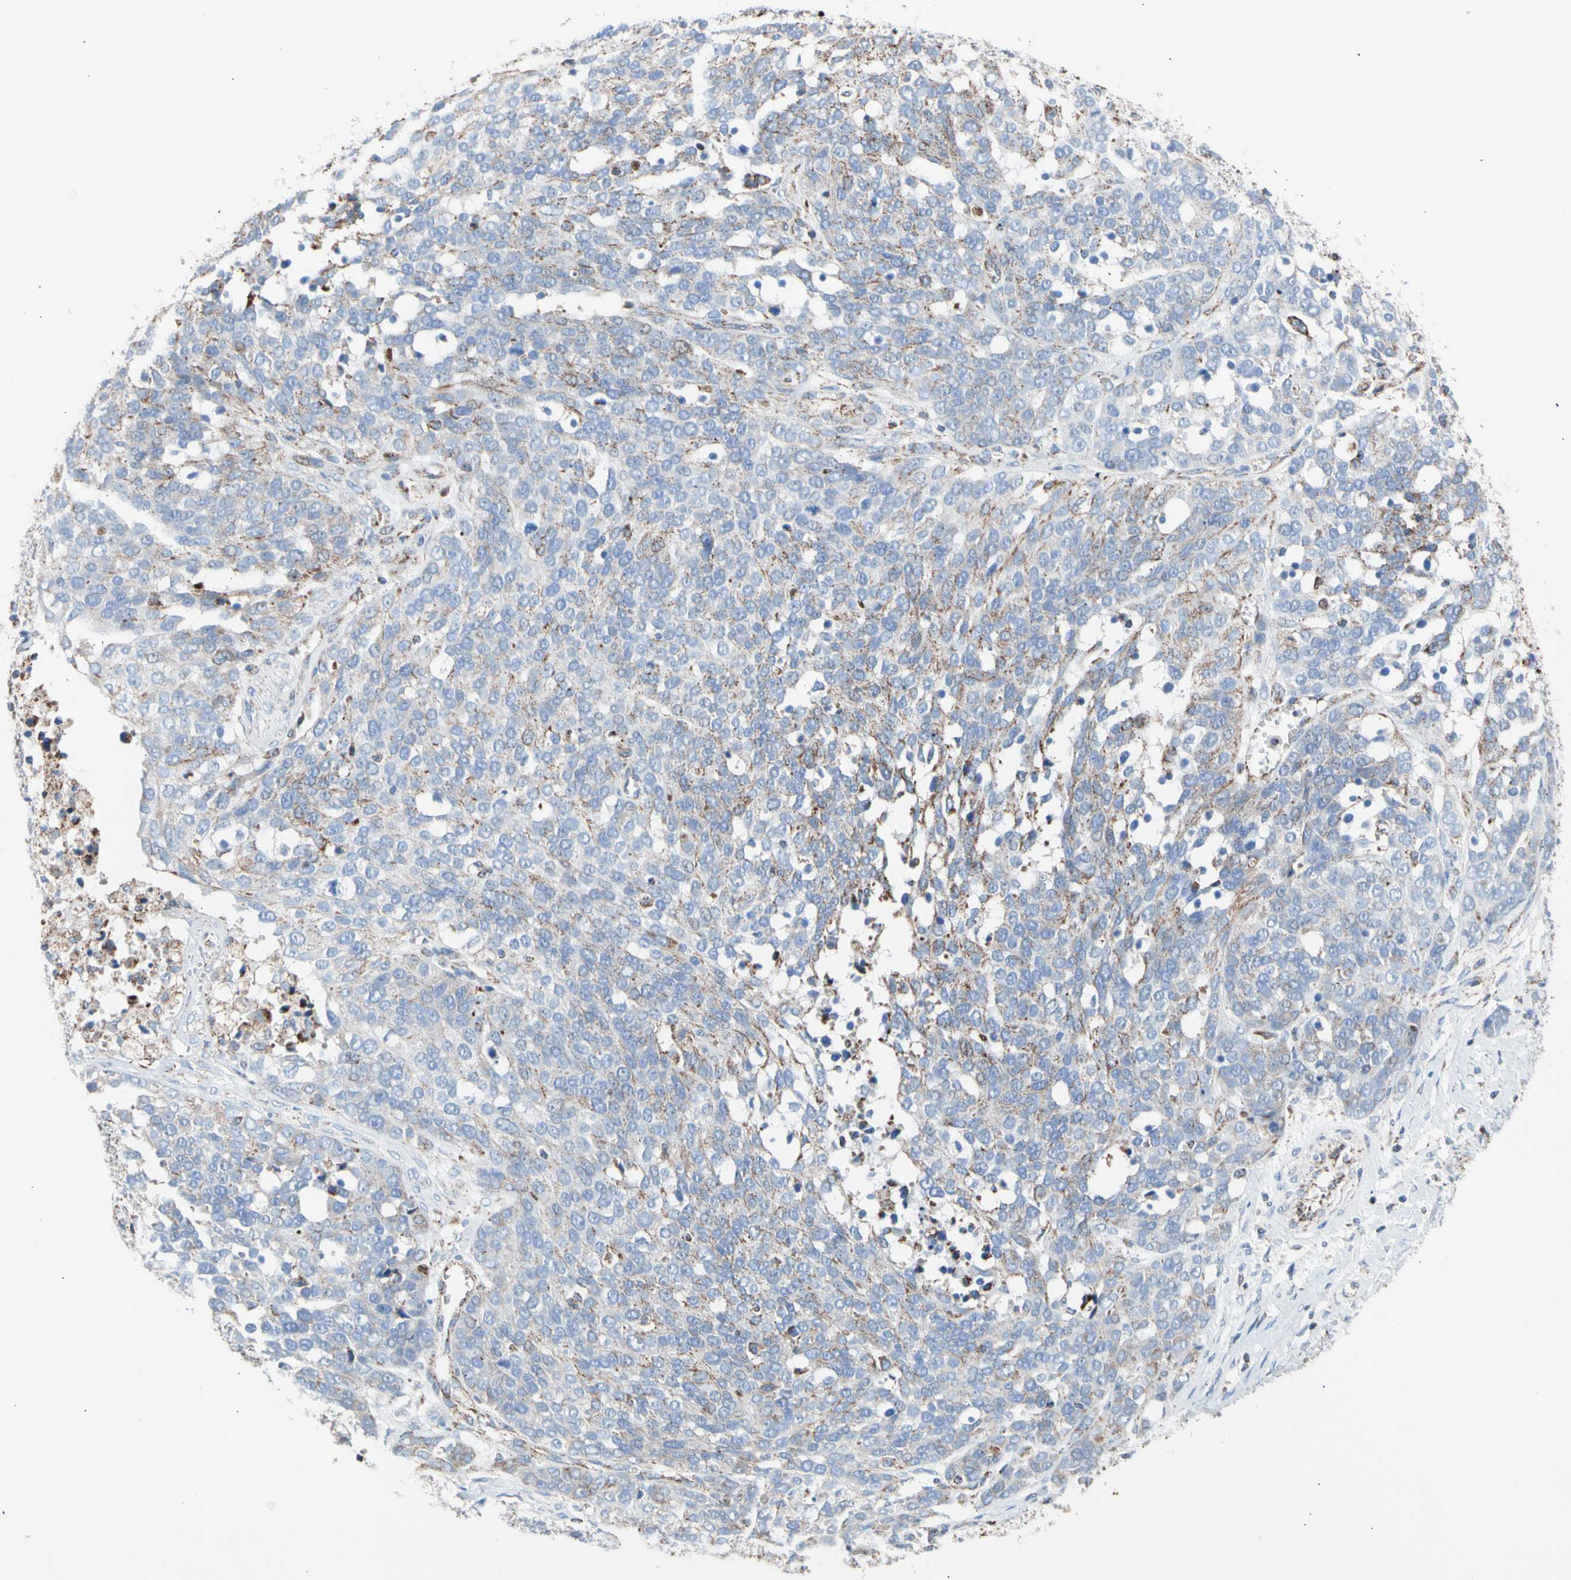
{"staining": {"intensity": "moderate", "quantity": "<25%", "location": "cytoplasmic/membranous"}, "tissue": "ovarian cancer", "cell_type": "Tumor cells", "image_type": "cancer", "snomed": [{"axis": "morphology", "description": "Cystadenocarcinoma, serous, NOS"}, {"axis": "topography", "description": "Ovary"}], "caption": "IHC photomicrograph of human ovarian cancer (serous cystadenocarcinoma) stained for a protein (brown), which shows low levels of moderate cytoplasmic/membranous positivity in approximately <25% of tumor cells.", "gene": "HK1", "patient": {"sex": "female", "age": 44}}